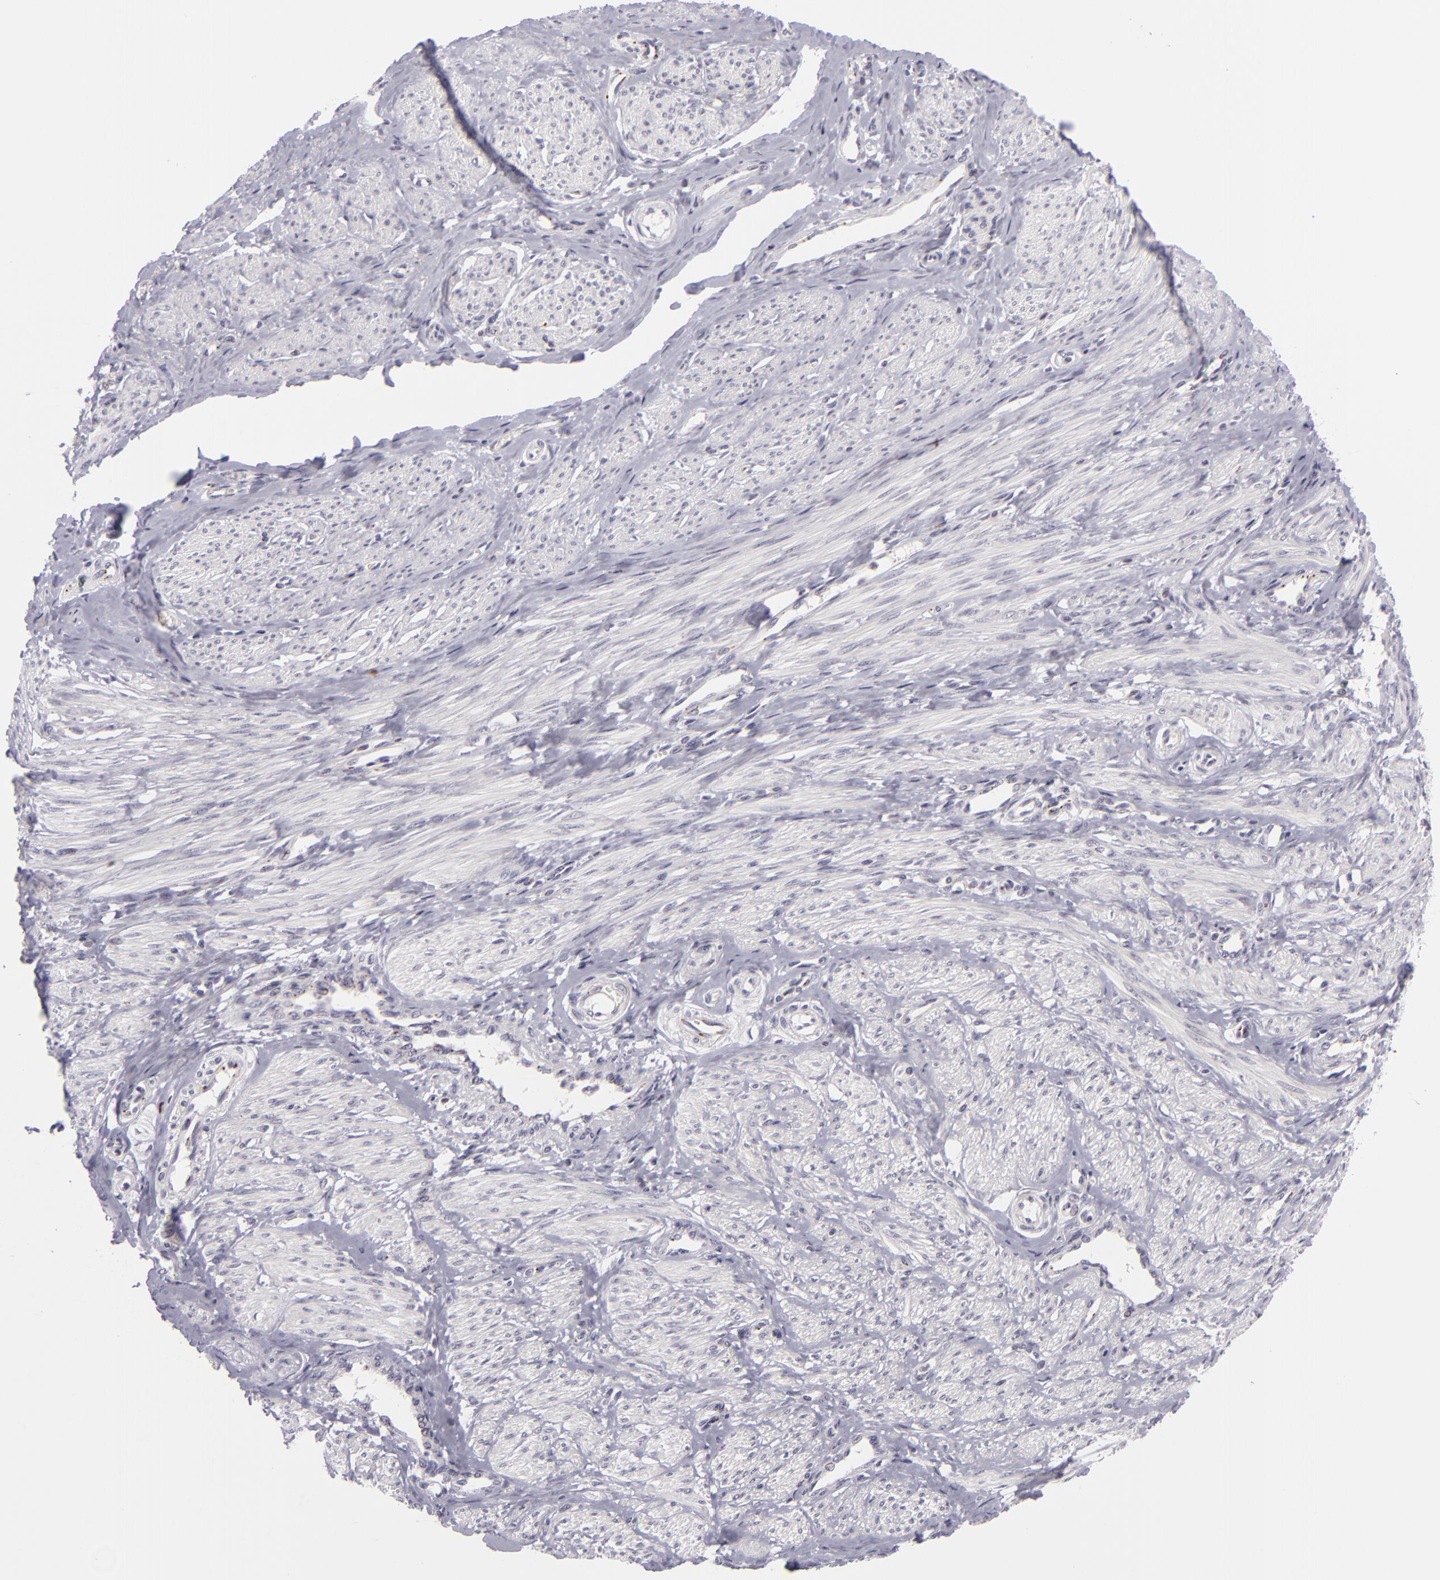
{"staining": {"intensity": "negative", "quantity": "none", "location": "none"}, "tissue": "smooth muscle", "cell_type": "Smooth muscle cells", "image_type": "normal", "snomed": [{"axis": "morphology", "description": "Normal tissue, NOS"}, {"axis": "topography", "description": "Smooth muscle"}, {"axis": "topography", "description": "Uterus"}], "caption": "Immunohistochemistry photomicrograph of unremarkable human smooth muscle stained for a protein (brown), which reveals no staining in smooth muscle cells. (Stains: DAB (3,3'-diaminobenzidine) IHC with hematoxylin counter stain, Microscopy: brightfield microscopy at high magnification).", "gene": "KCNAB2", "patient": {"sex": "female", "age": 39}}